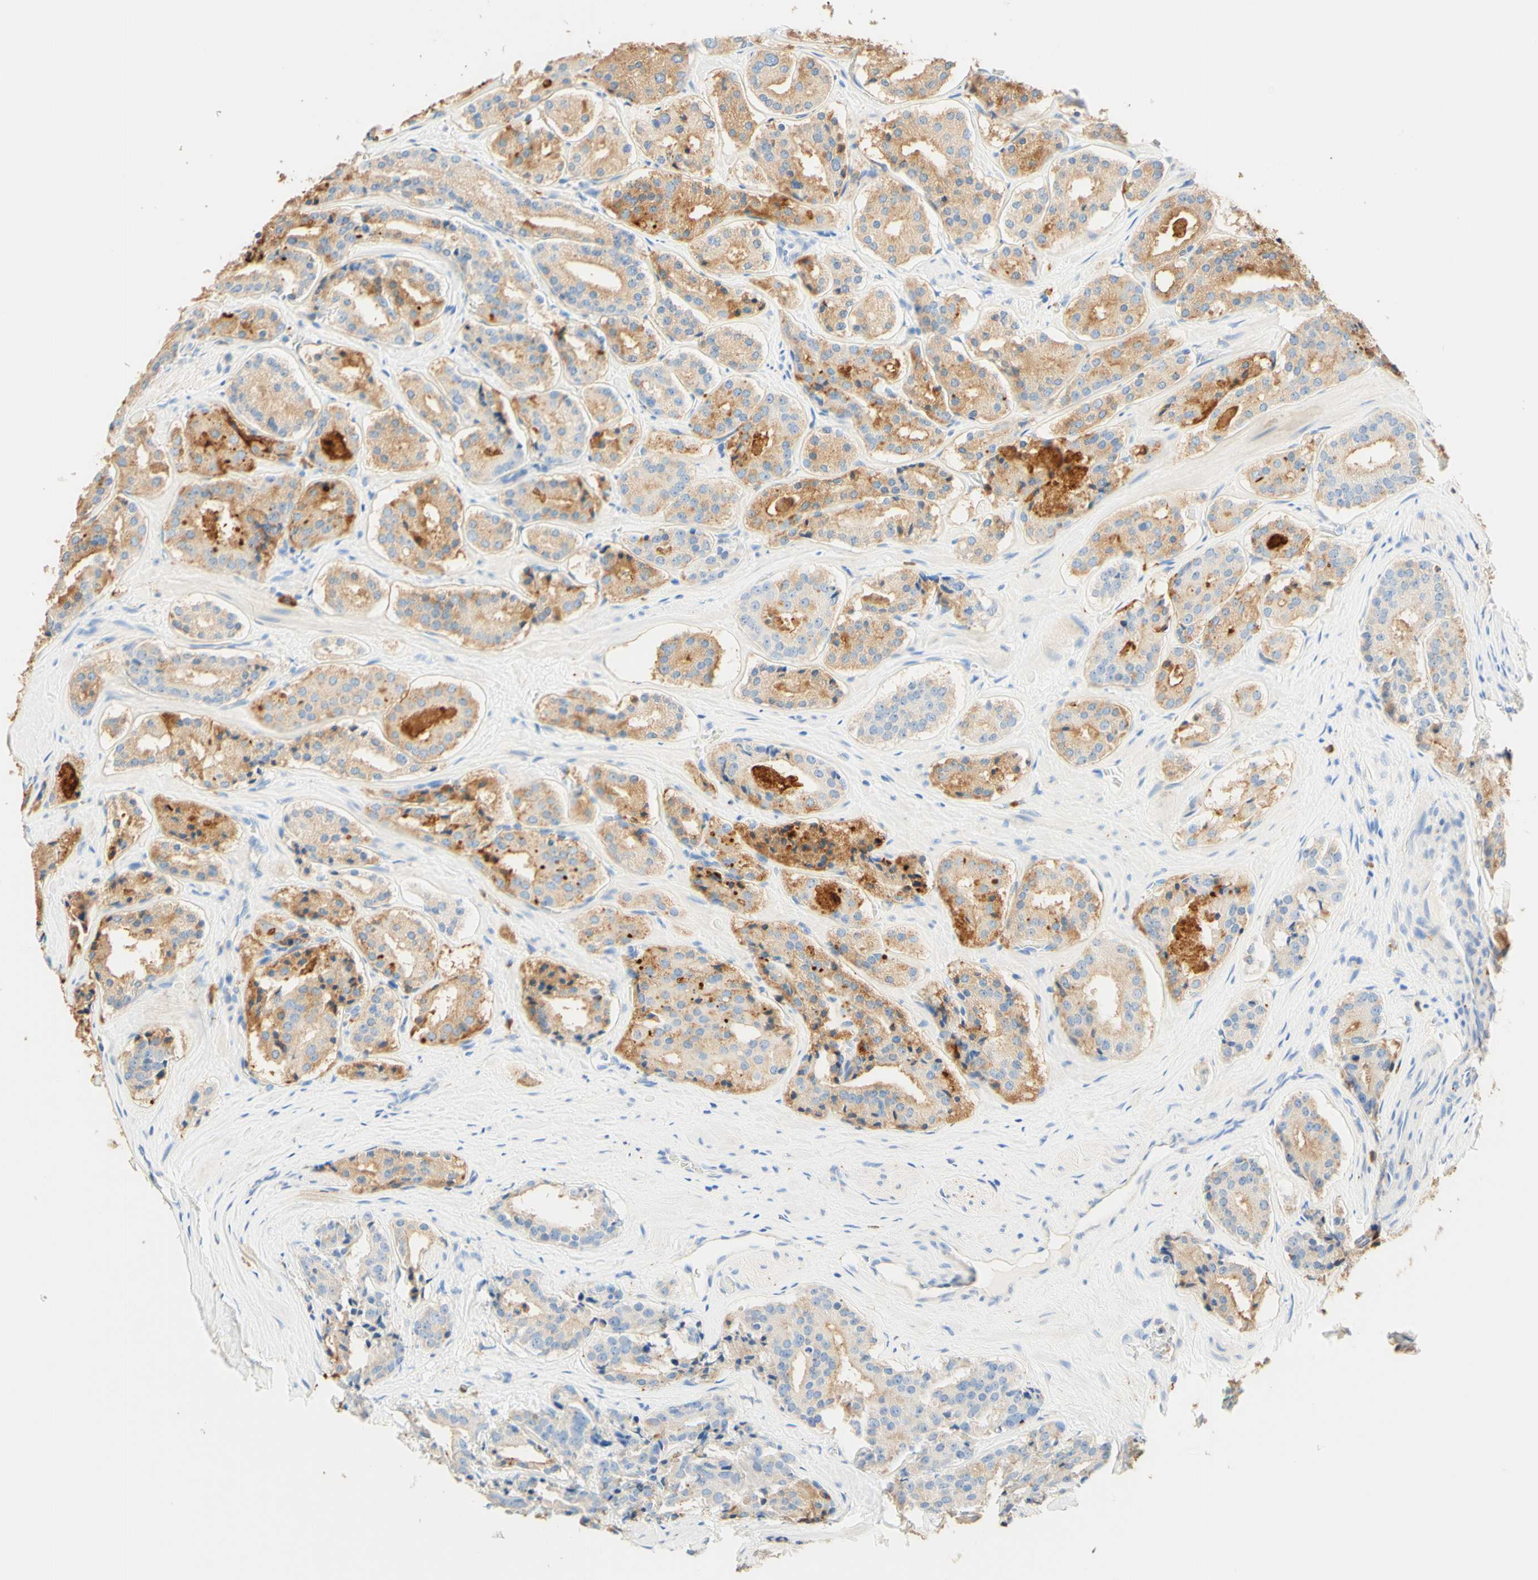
{"staining": {"intensity": "moderate", "quantity": "25%-75%", "location": "cytoplasmic/membranous"}, "tissue": "prostate cancer", "cell_type": "Tumor cells", "image_type": "cancer", "snomed": [{"axis": "morphology", "description": "Adenocarcinoma, High grade"}, {"axis": "topography", "description": "Prostate"}], "caption": "Immunohistochemistry (IHC) of prostate cancer (high-grade adenocarcinoma) shows medium levels of moderate cytoplasmic/membranous staining in about 25%-75% of tumor cells. (Stains: DAB in brown, nuclei in blue, Microscopy: brightfield microscopy at high magnification).", "gene": "CD63", "patient": {"sex": "male", "age": 60}}